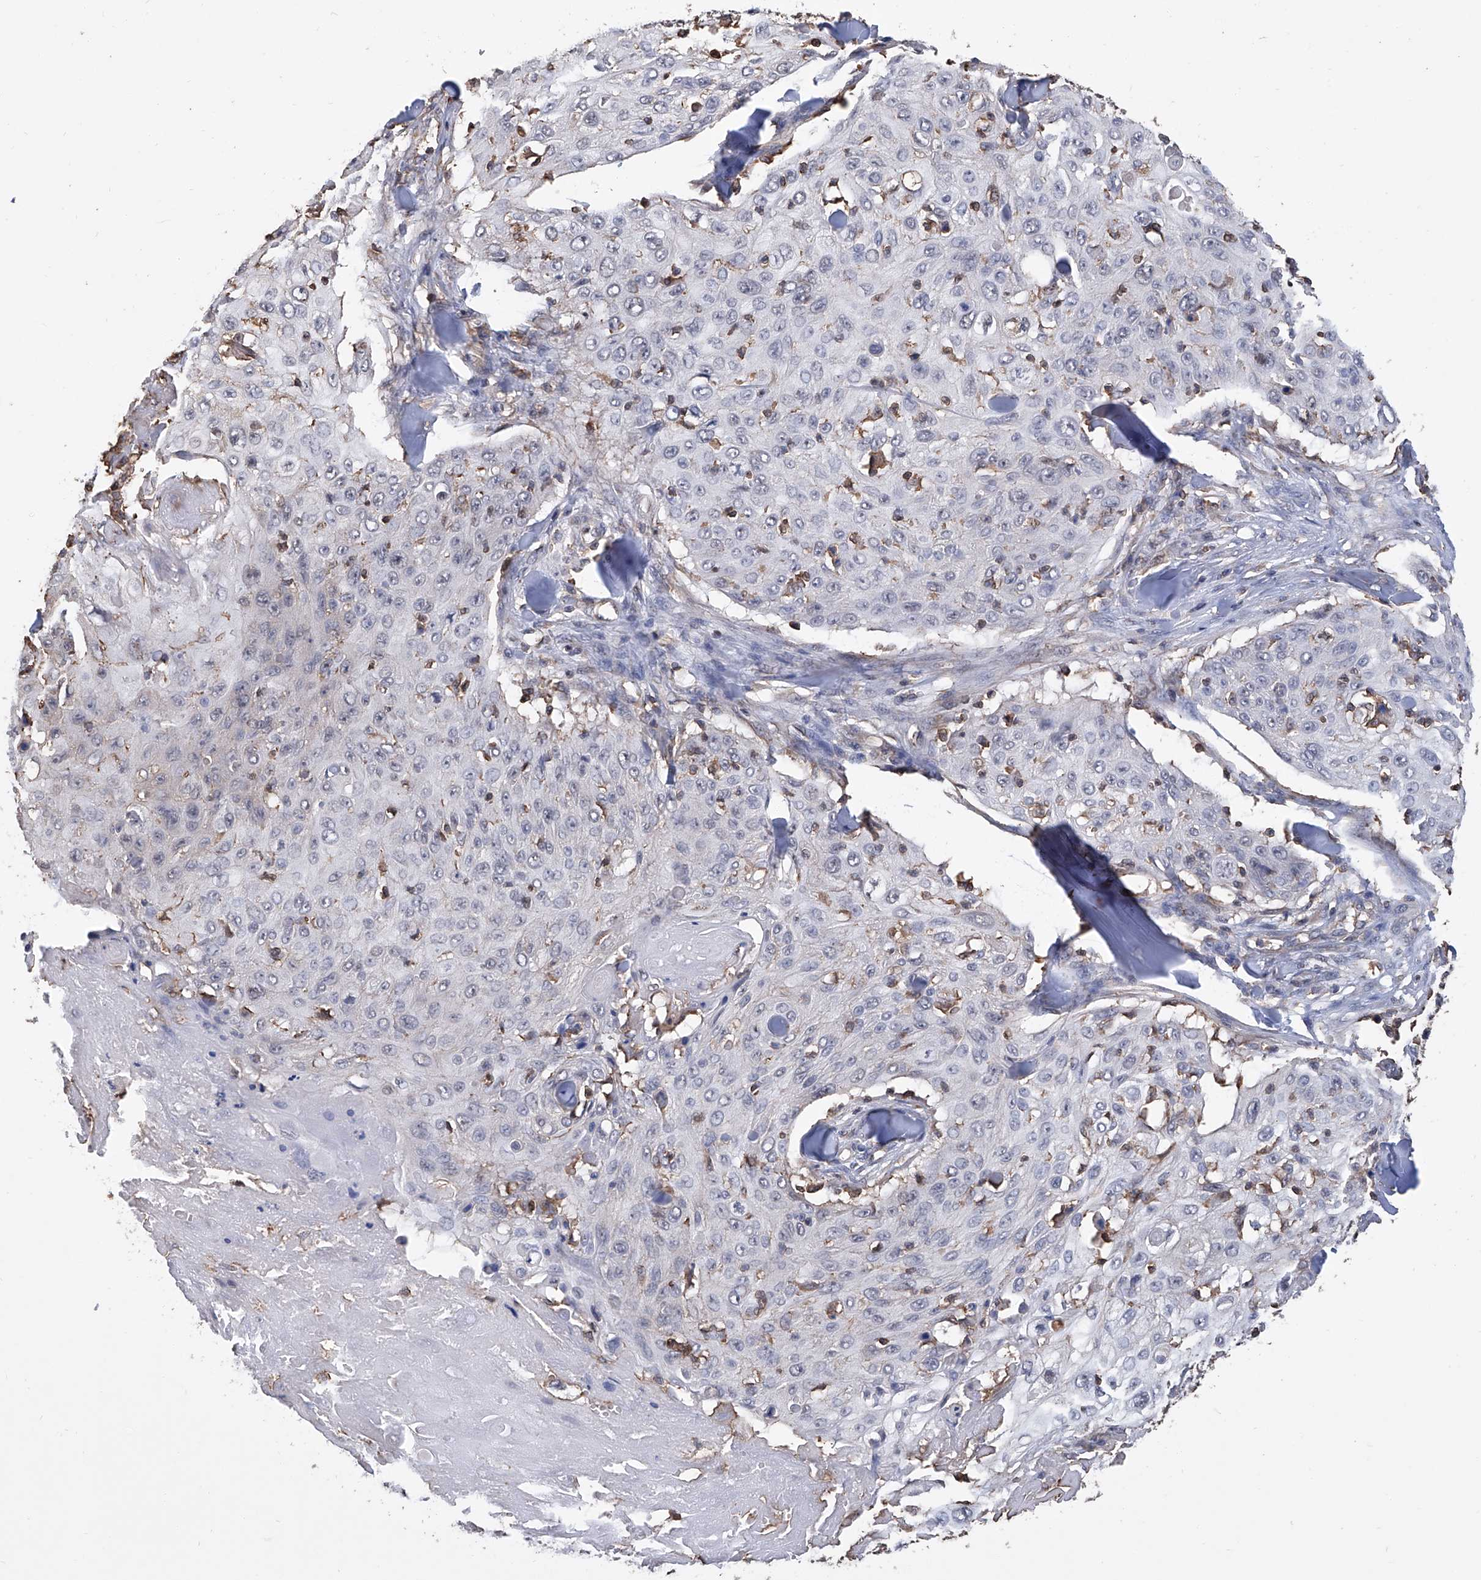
{"staining": {"intensity": "negative", "quantity": "none", "location": "none"}, "tissue": "skin cancer", "cell_type": "Tumor cells", "image_type": "cancer", "snomed": [{"axis": "morphology", "description": "Squamous cell carcinoma, NOS"}, {"axis": "topography", "description": "Skin"}], "caption": "The histopathology image shows no staining of tumor cells in skin cancer. Brightfield microscopy of IHC stained with DAB (brown) and hematoxylin (blue), captured at high magnification.", "gene": "GPT", "patient": {"sex": "male", "age": 86}}